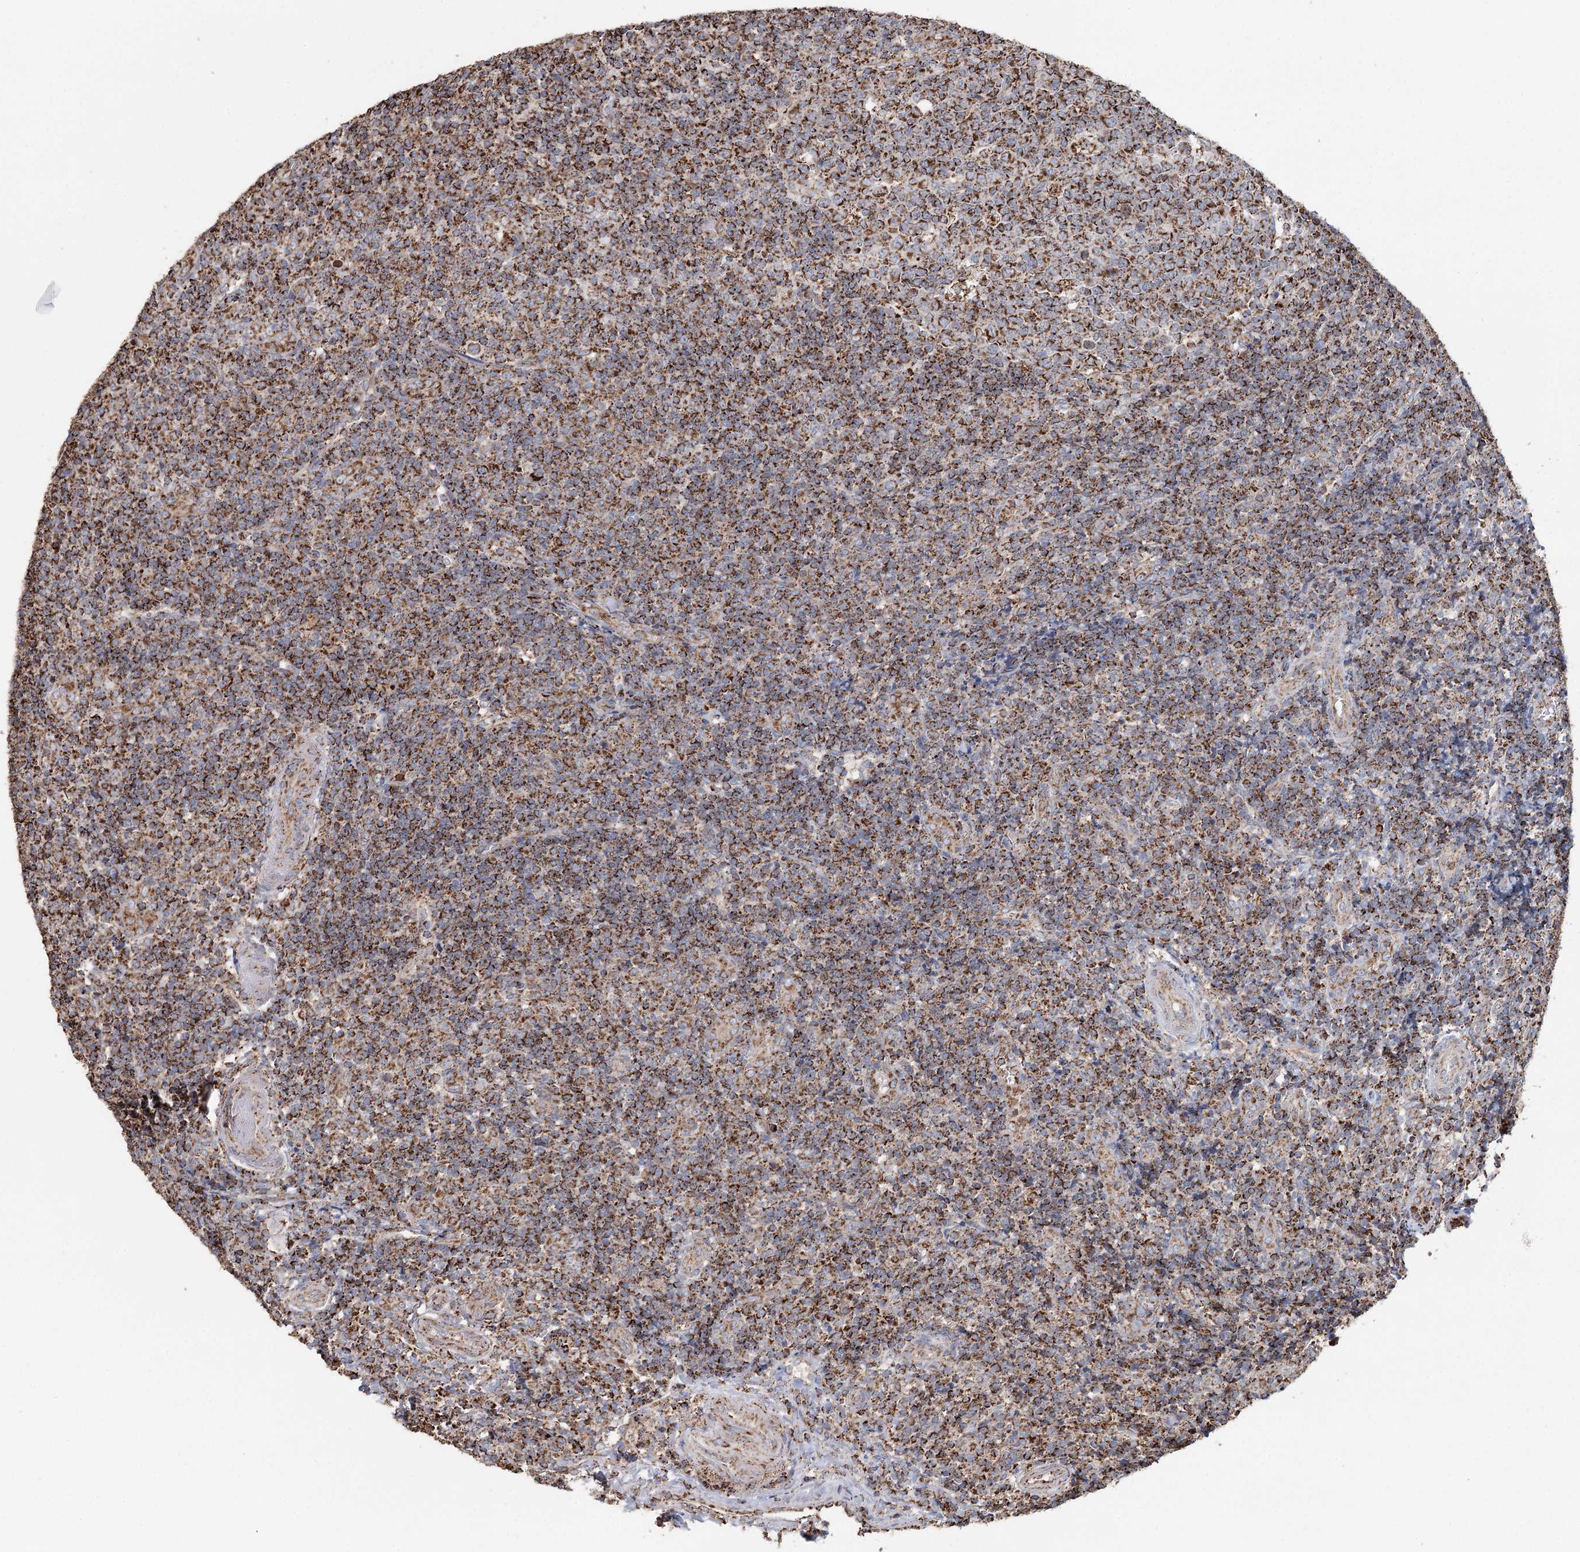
{"staining": {"intensity": "strong", "quantity": ">75%", "location": "cytoplasmic/membranous"}, "tissue": "tonsil", "cell_type": "Germinal center cells", "image_type": "normal", "snomed": [{"axis": "morphology", "description": "Normal tissue, NOS"}, {"axis": "topography", "description": "Tonsil"}], "caption": "This micrograph exhibits unremarkable tonsil stained with immunohistochemistry (IHC) to label a protein in brown. The cytoplasmic/membranous of germinal center cells show strong positivity for the protein. Nuclei are counter-stained blue.", "gene": "APH1A", "patient": {"sex": "female", "age": 19}}